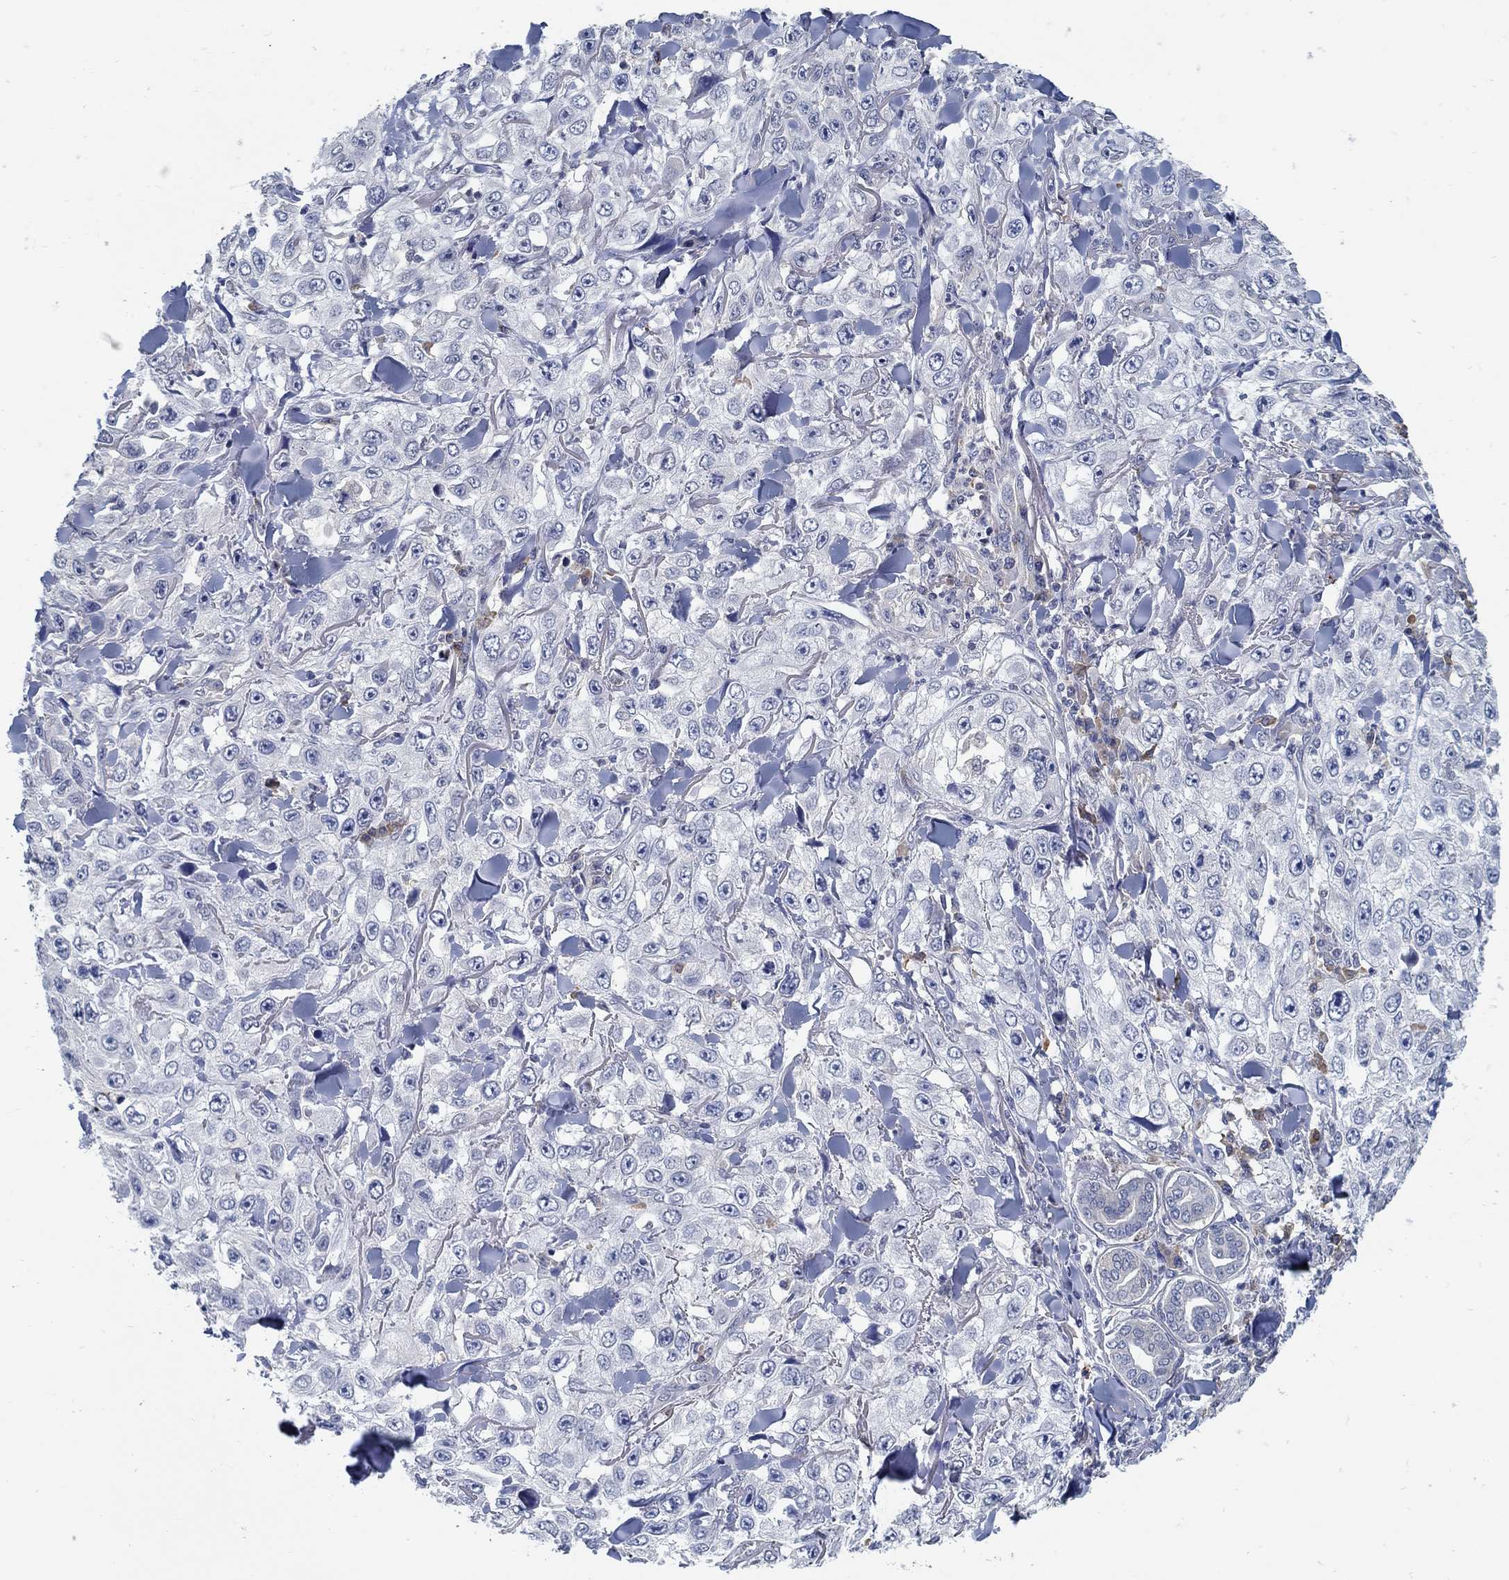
{"staining": {"intensity": "negative", "quantity": "none", "location": "none"}, "tissue": "skin cancer", "cell_type": "Tumor cells", "image_type": "cancer", "snomed": [{"axis": "morphology", "description": "Squamous cell carcinoma, NOS"}, {"axis": "topography", "description": "Skin"}], "caption": "Histopathology image shows no significant protein positivity in tumor cells of skin cancer.", "gene": "PCDH11X", "patient": {"sex": "male", "age": 82}}